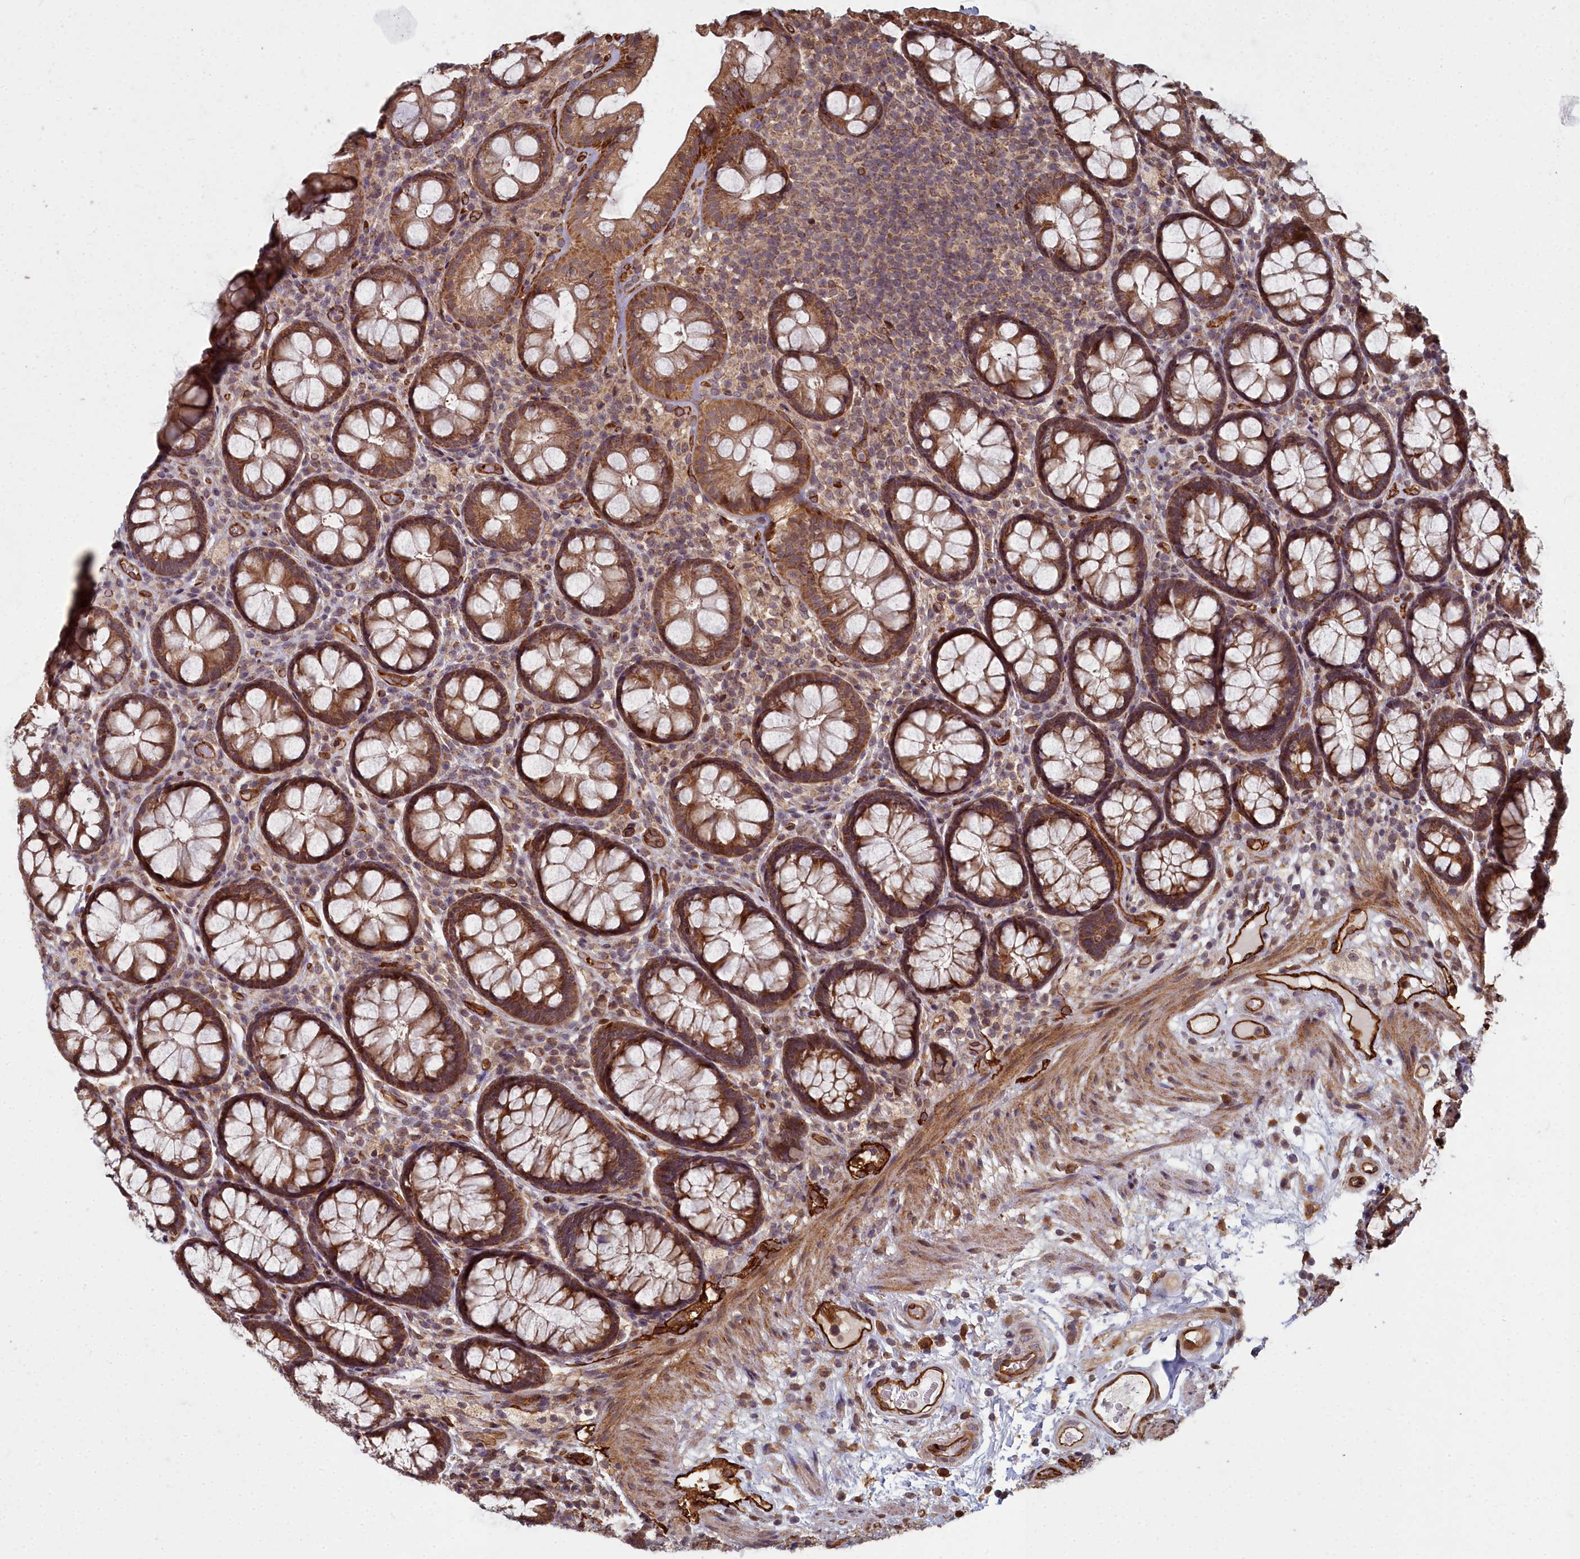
{"staining": {"intensity": "strong", "quantity": ">75%", "location": "cytoplasmic/membranous"}, "tissue": "rectum", "cell_type": "Glandular cells", "image_type": "normal", "snomed": [{"axis": "morphology", "description": "Normal tissue, NOS"}, {"axis": "topography", "description": "Rectum"}], "caption": "Glandular cells reveal high levels of strong cytoplasmic/membranous positivity in approximately >75% of cells in benign rectum.", "gene": "TSPYL4", "patient": {"sex": "male", "age": 83}}